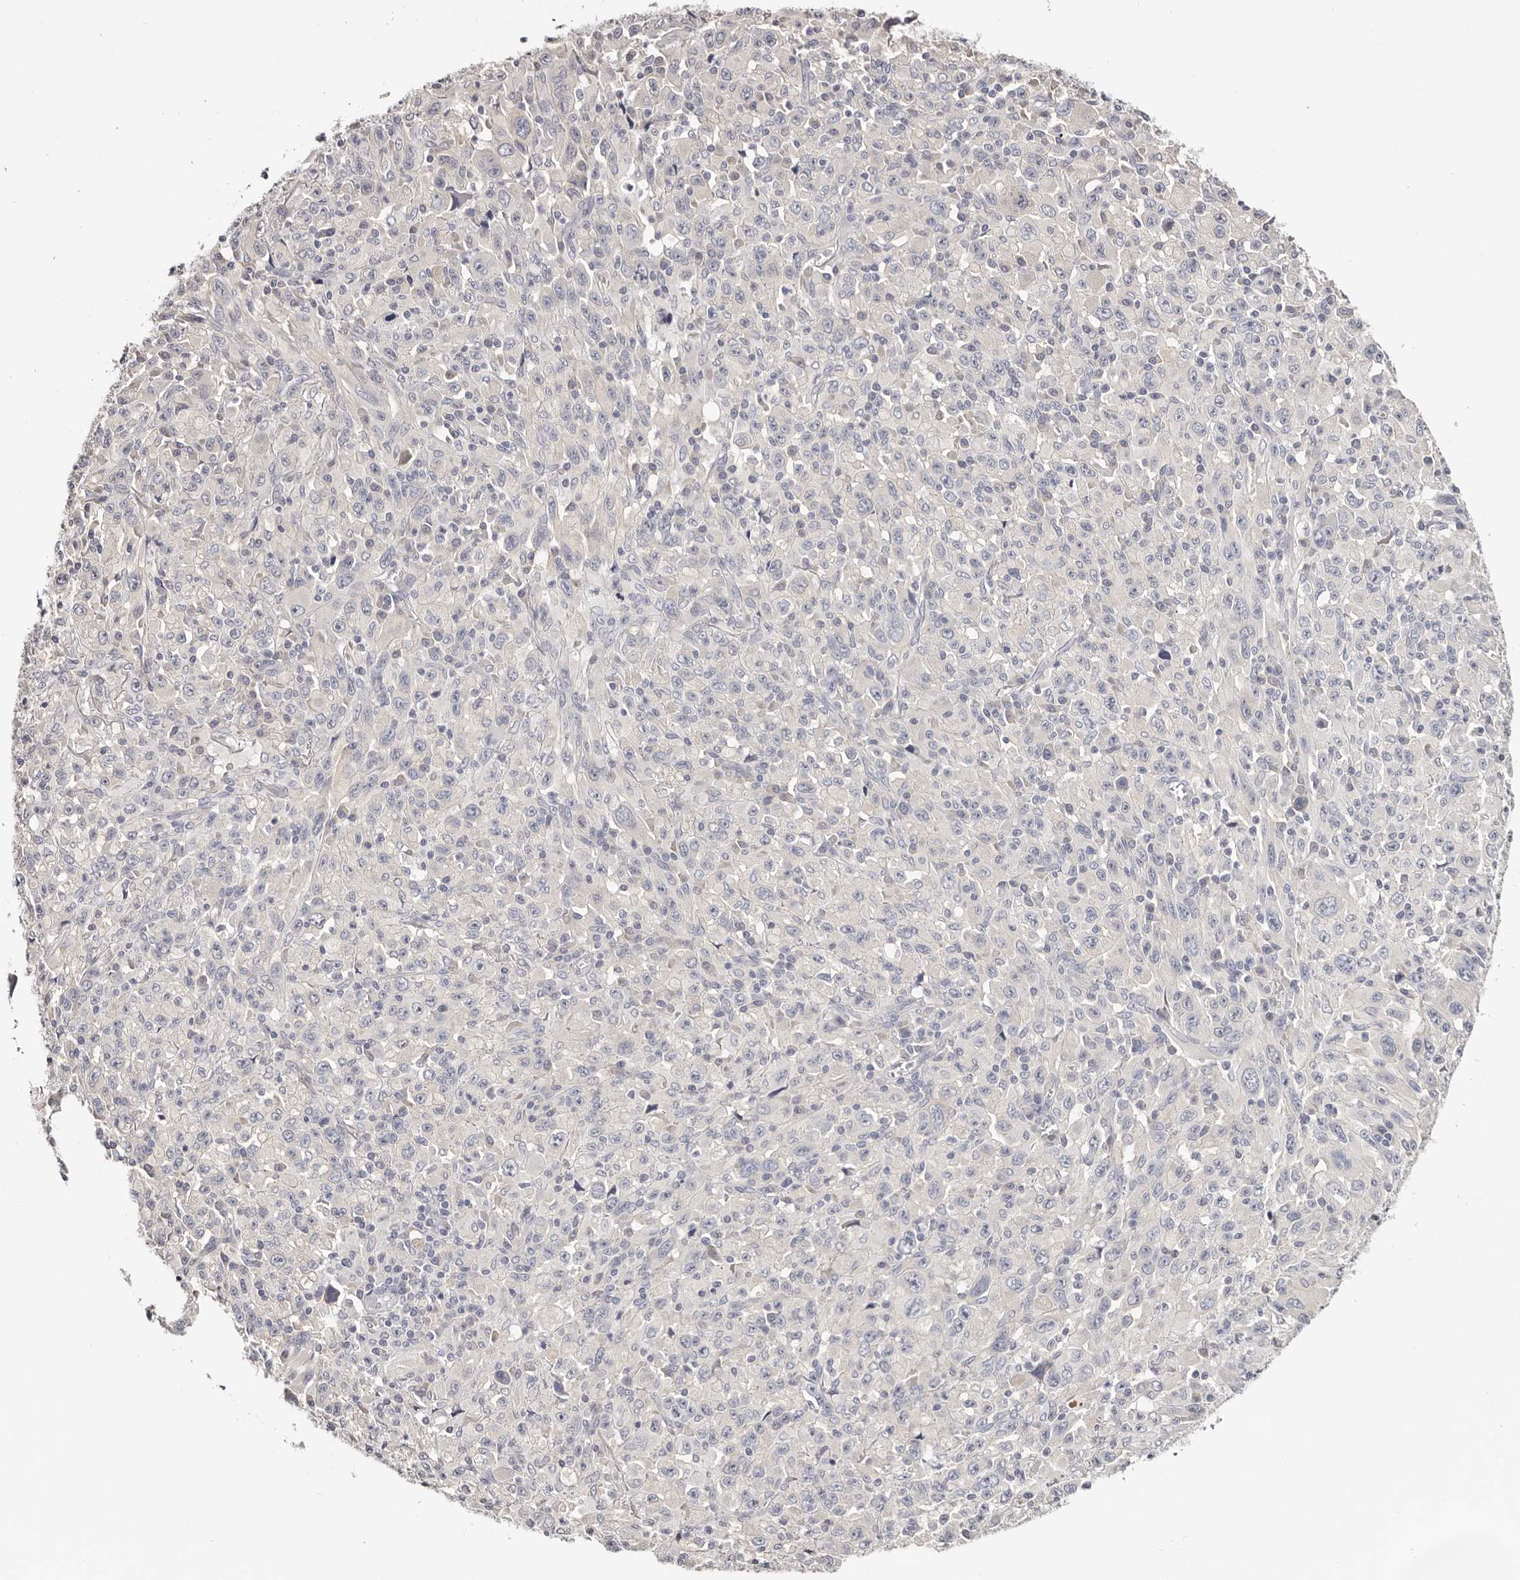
{"staining": {"intensity": "negative", "quantity": "none", "location": "none"}, "tissue": "melanoma", "cell_type": "Tumor cells", "image_type": "cancer", "snomed": [{"axis": "morphology", "description": "Malignant melanoma, Metastatic site"}, {"axis": "topography", "description": "Skin"}], "caption": "An IHC histopathology image of melanoma is shown. There is no staining in tumor cells of melanoma.", "gene": "ROM1", "patient": {"sex": "female", "age": 56}}